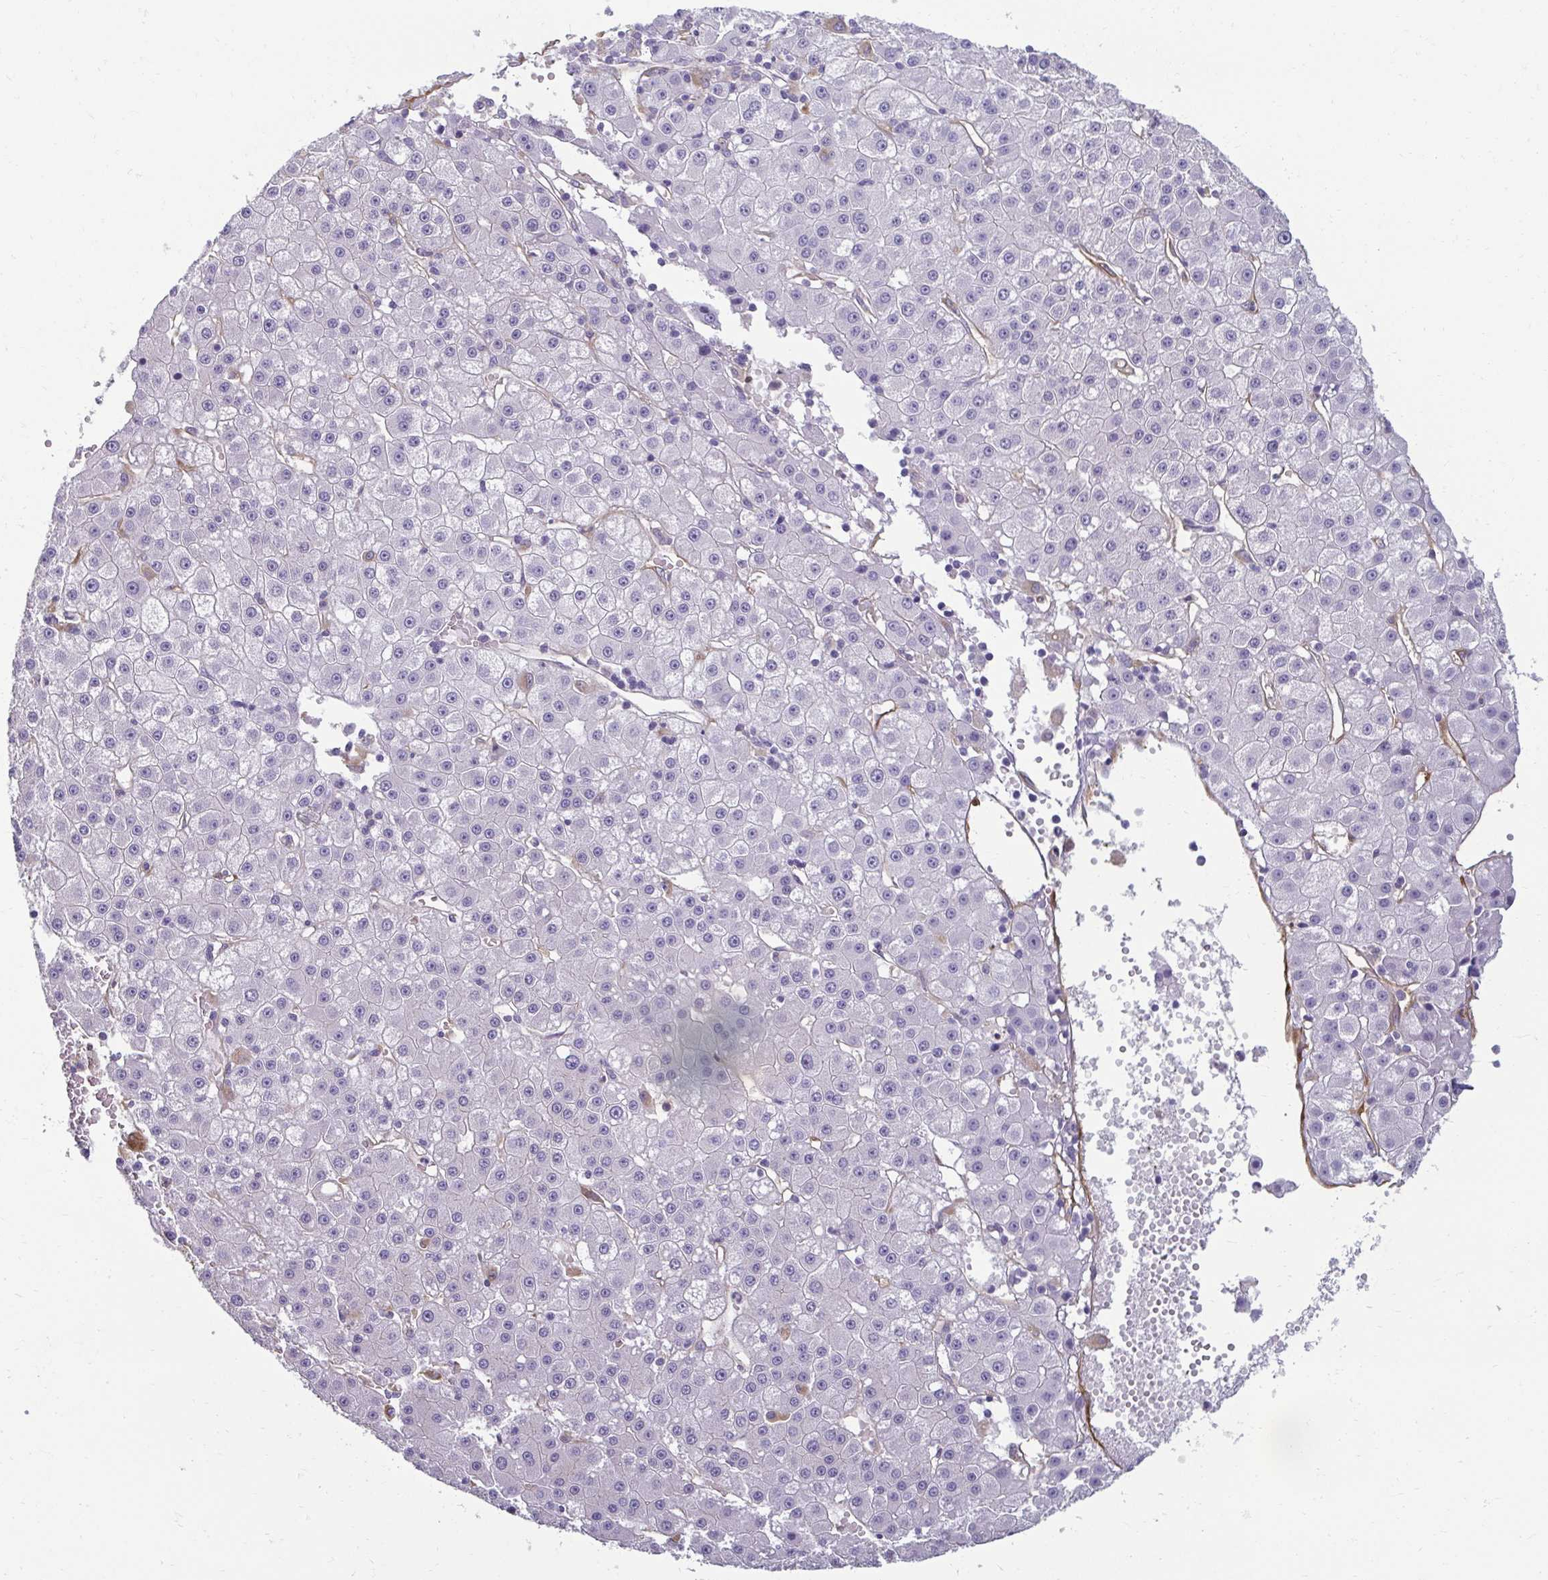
{"staining": {"intensity": "negative", "quantity": "none", "location": "none"}, "tissue": "liver cancer", "cell_type": "Tumor cells", "image_type": "cancer", "snomed": [{"axis": "morphology", "description": "Carcinoma, Hepatocellular, NOS"}, {"axis": "topography", "description": "Liver"}], "caption": "A histopathology image of liver cancer stained for a protein displays no brown staining in tumor cells.", "gene": "PDE2A", "patient": {"sex": "male", "age": 76}}